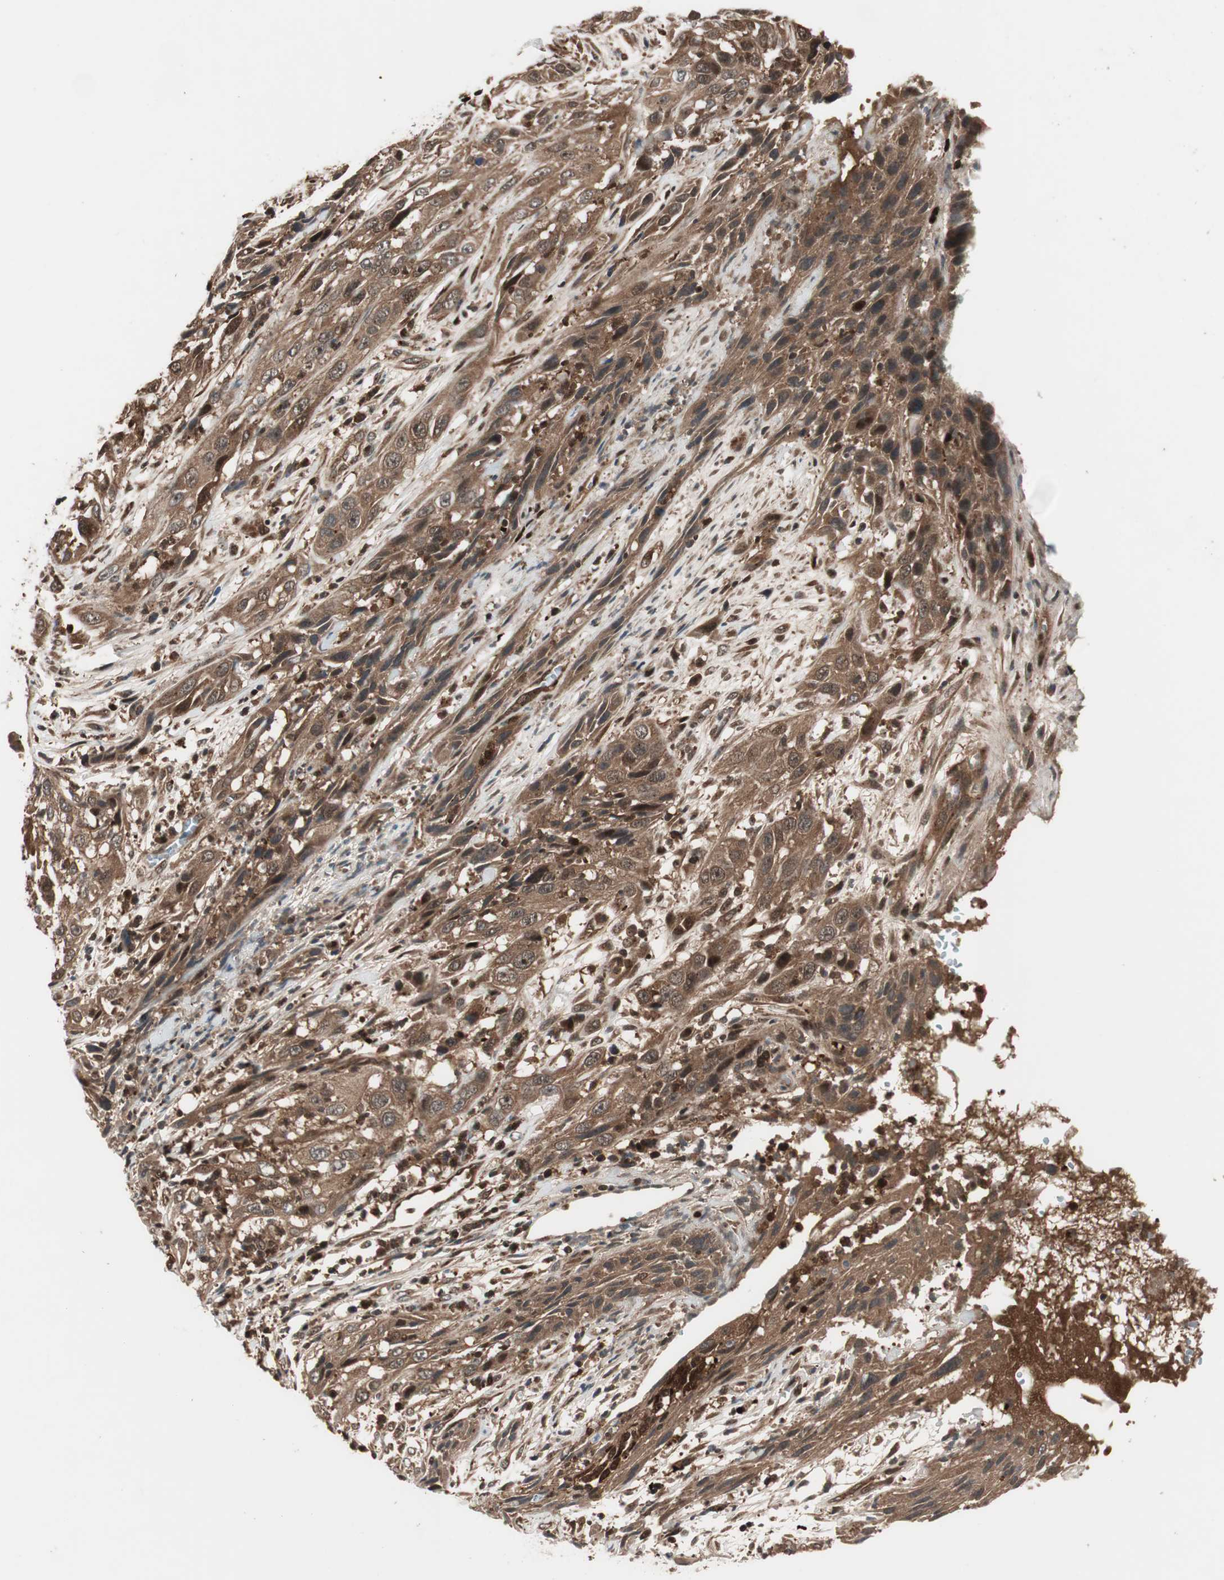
{"staining": {"intensity": "strong", "quantity": ">75%", "location": "cytoplasmic/membranous,nuclear"}, "tissue": "cervical cancer", "cell_type": "Tumor cells", "image_type": "cancer", "snomed": [{"axis": "morphology", "description": "Squamous cell carcinoma, NOS"}, {"axis": "topography", "description": "Cervix"}], "caption": "Tumor cells exhibit high levels of strong cytoplasmic/membranous and nuclear expression in about >75% of cells in human cervical squamous cell carcinoma.", "gene": "PRKG2", "patient": {"sex": "female", "age": 32}}